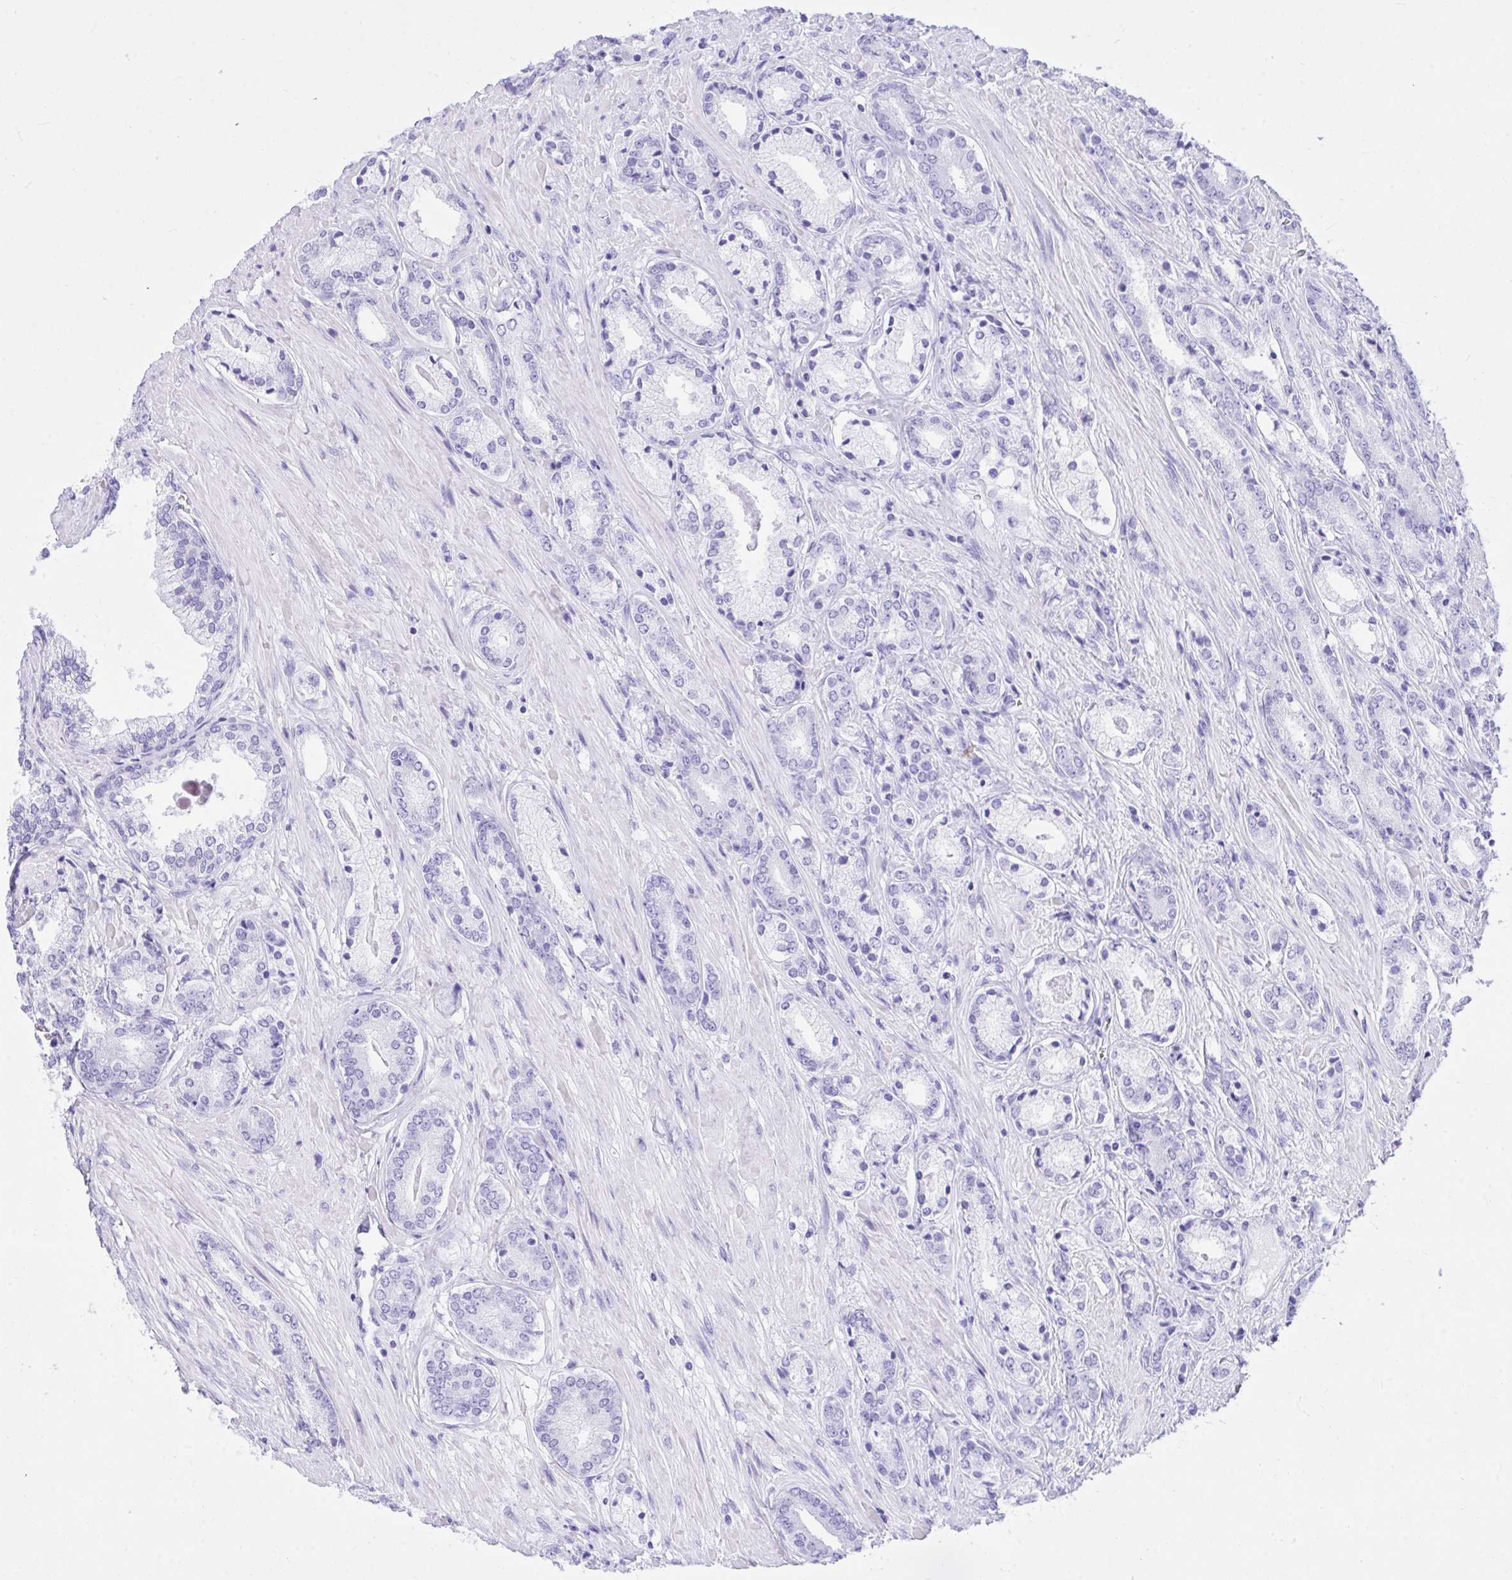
{"staining": {"intensity": "negative", "quantity": "none", "location": "none"}, "tissue": "prostate cancer", "cell_type": "Tumor cells", "image_type": "cancer", "snomed": [{"axis": "morphology", "description": "Adenocarcinoma, High grade"}, {"axis": "topography", "description": "Prostate"}], "caption": "Immunohistochemistry (IHC) of human prostate cancer displays no staining in tumor cells. The staining is performed using DAB brown chromogen with nuclei counter-stained in using hematoxylin.", "gene": "TLN2", "patient": {"sex": "male", "age": 56}}